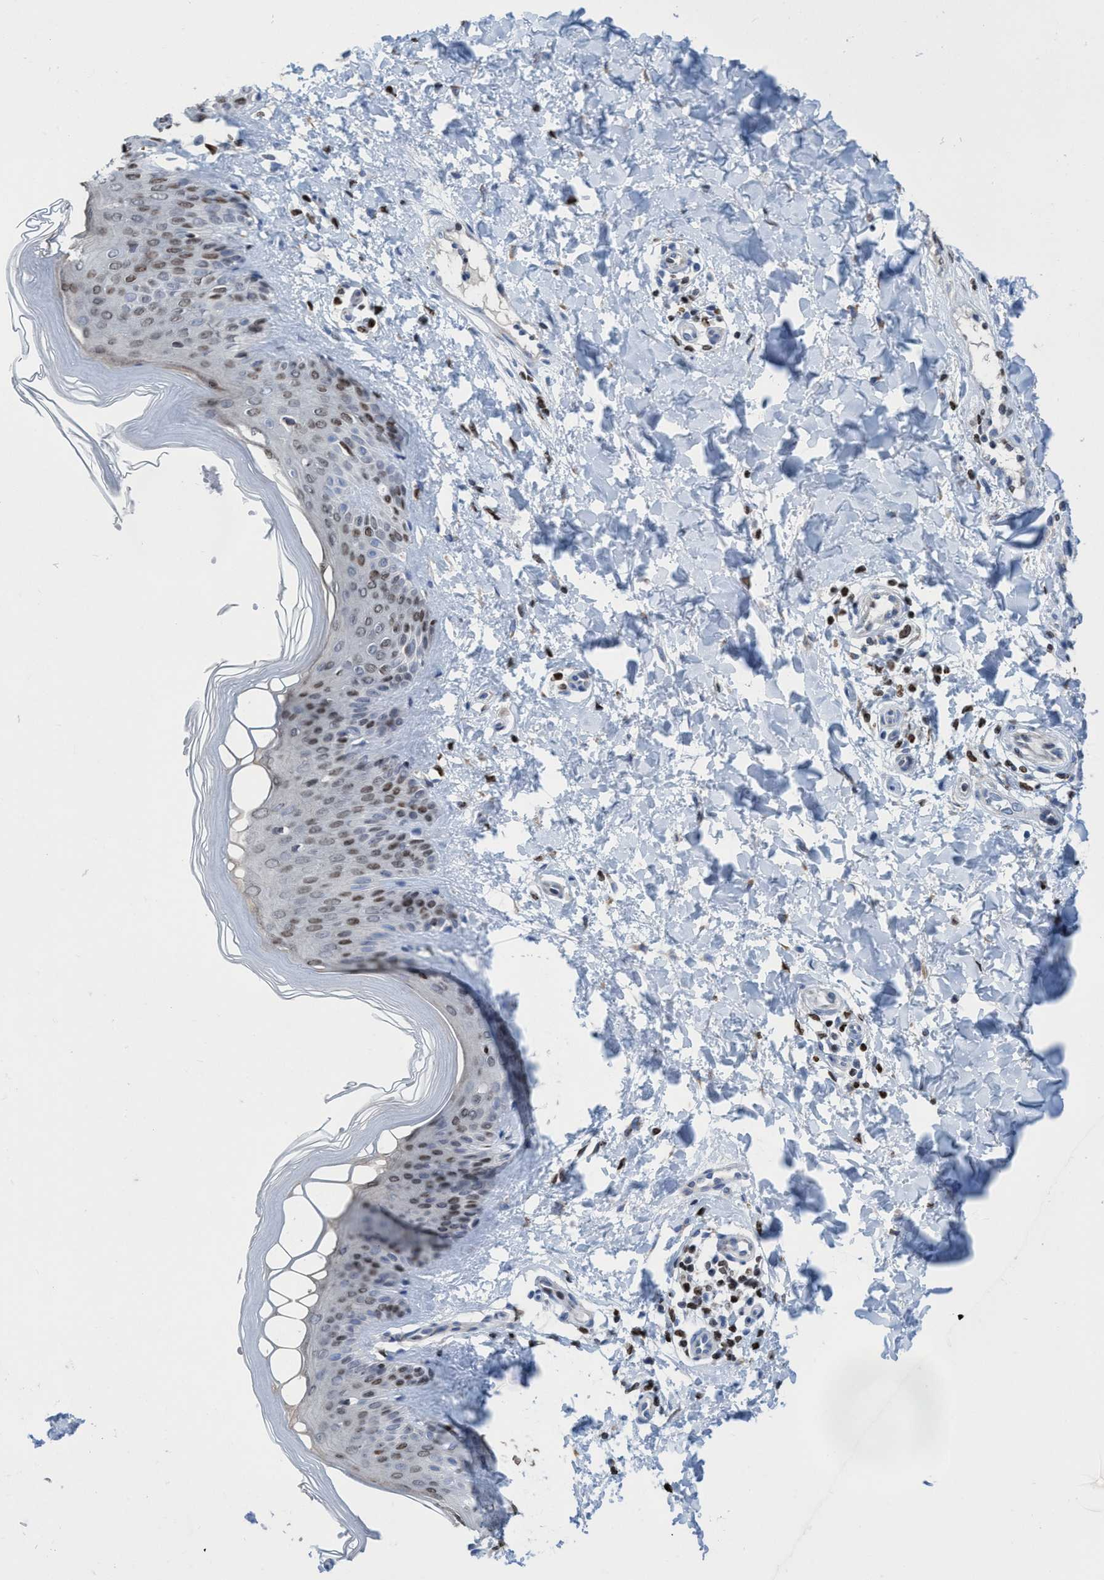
{"staining": {"intensity": "negative", "quantity": "none", "location": "none"}, "tissue": "skin", "cell_type": "Fibroblasts", "image_type": "normal", "snomed": [{"axis": "morphology", "description": "Normal tissue, NOS"}, {"axis": "morphology", "description": "Malignant melanoma, Metastatic site"}, {"axis": "topography", "description": "Skin"}], "caption": "Skin was stained to show a protein in brown. There is no significant staining in fibroblasts. Nuclei are stained in blue.", "gene": "CBX2", "patient": {"sex": "male", "age": 41}}